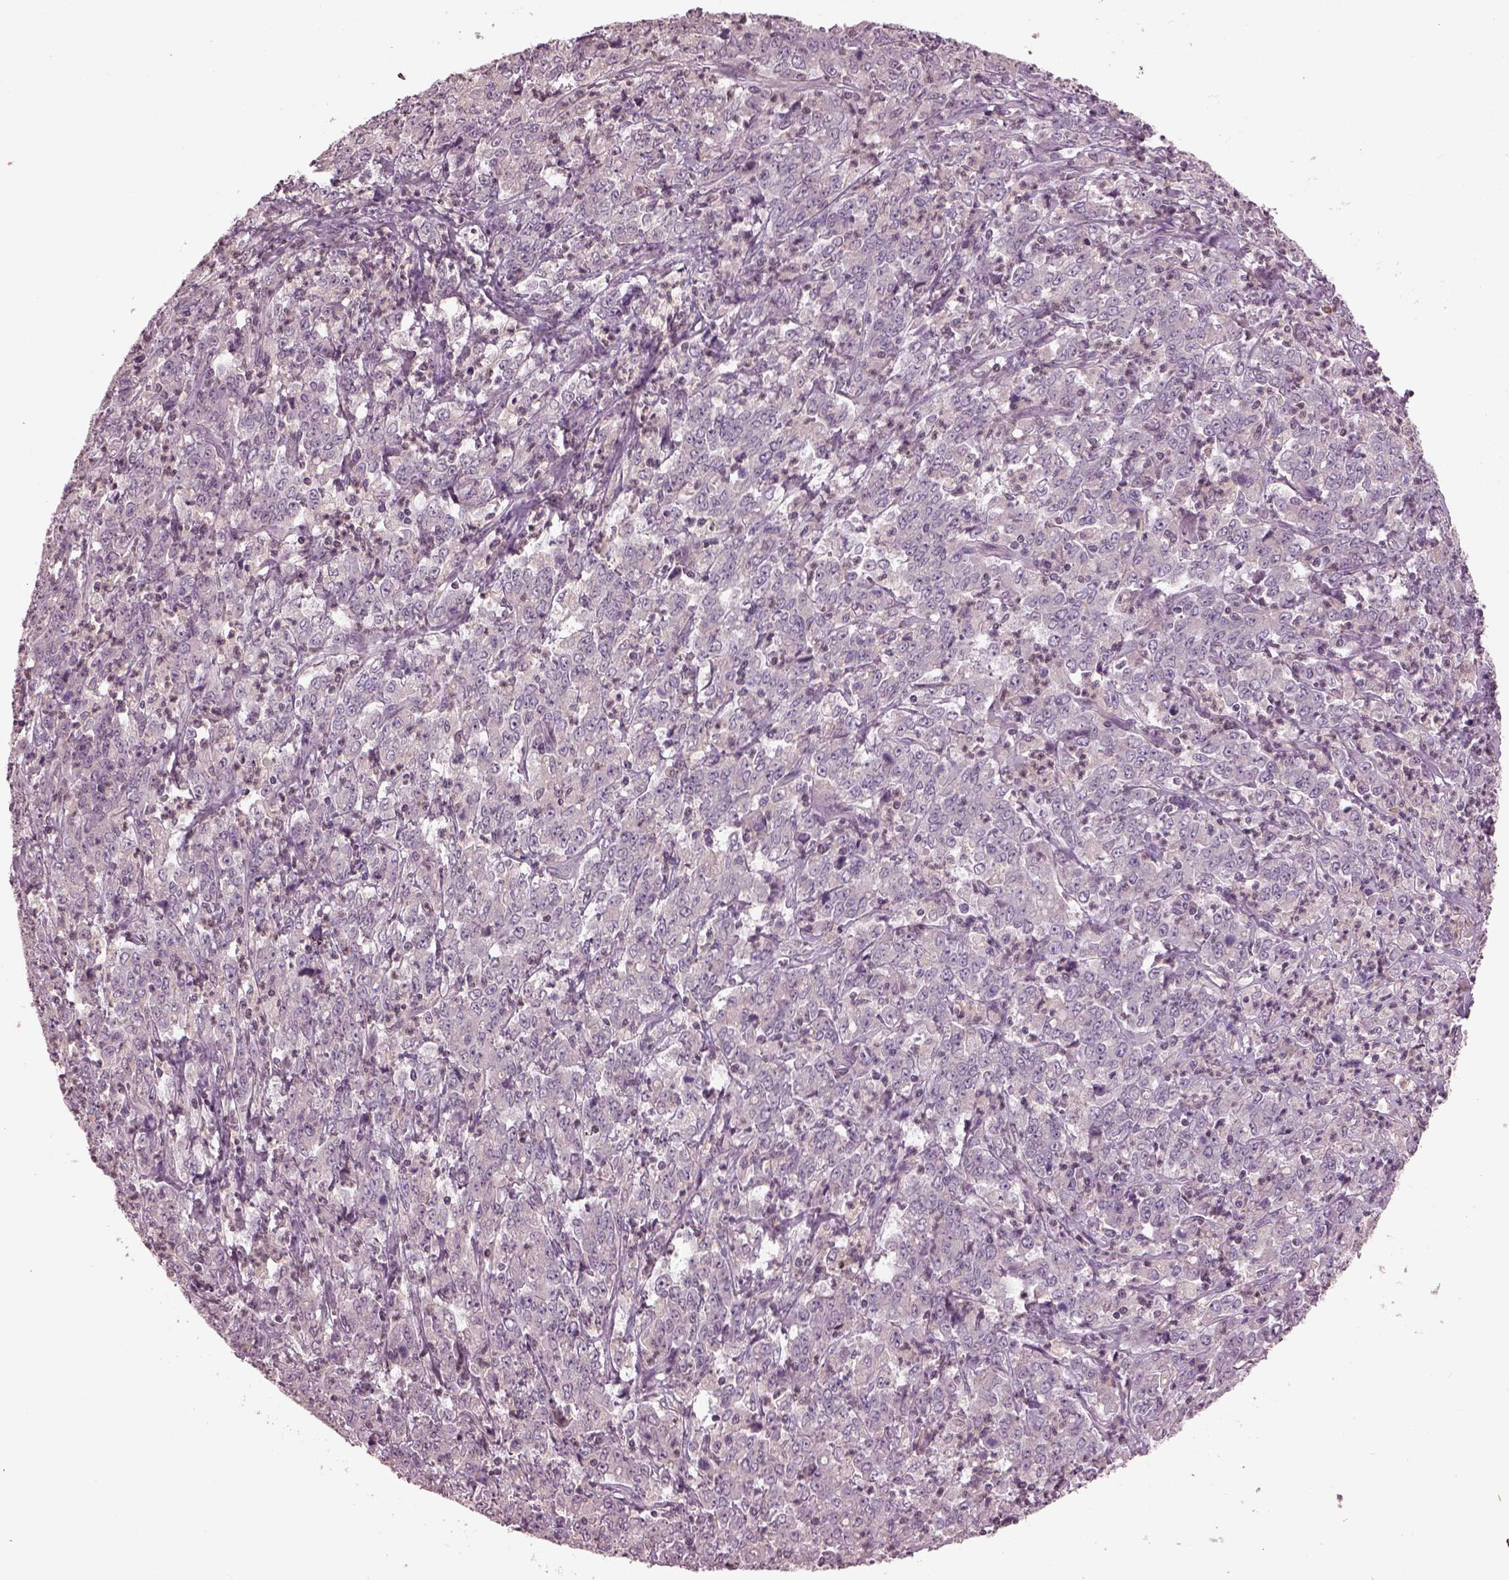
{"staining": {"intensity": "negative", "quantity": "none", "location": "none"}, "tissue": "stomach cancer", "cell_type": "Tumor cells", "image_type": "cancer", "snomed": [{"axis": "morphology", "description": "Adenocarcinoma, NOS"}, {"axis": "topography", "description": "Stomach, lower"}], "caption": "This is an IHC histopathology image of stomach cancer. There is no staining in tumor cells.", "gene": "PTX4", "patient": {"sex": "female", "age": 71}}